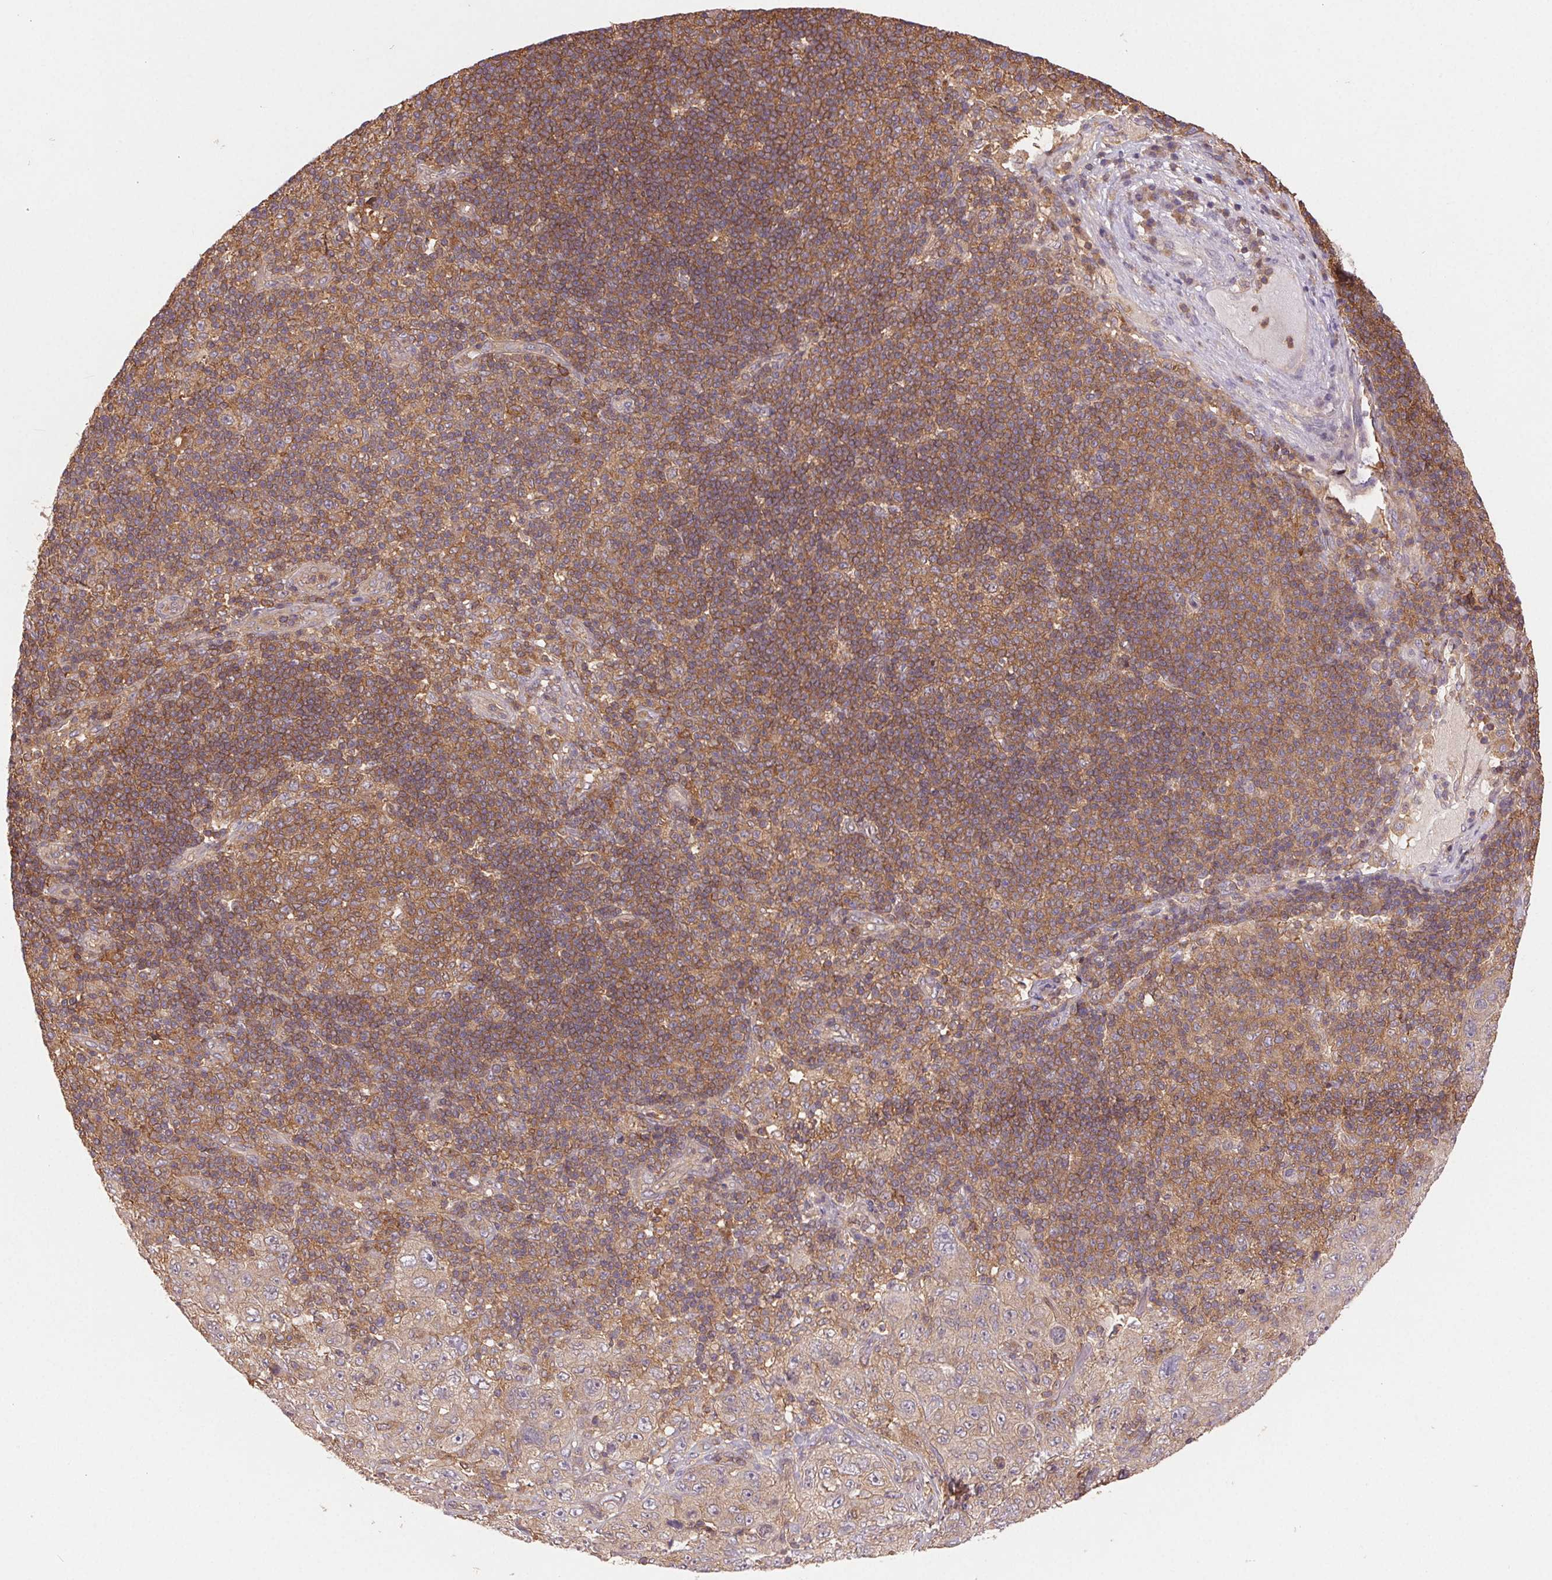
{"staining": {"intensity": "weak", "quantity": "<25%", "location": "cytoplasmic/membranous"}, "tissue": "pancreatic cancer", "cell_type": "Tumor cells", "image_type": "cancer", "snomed": [{"axis": "morphology", "description": "Adenocarcinoma, NOS"}, {"axis": "topography", "description": "Pancreas"}], "caption": "Tumor cells are negative for protein expression in human pancreatic adenocarcinoma.", "gene": "GDI2", "patient": {"sex": "male", "age": 68}}